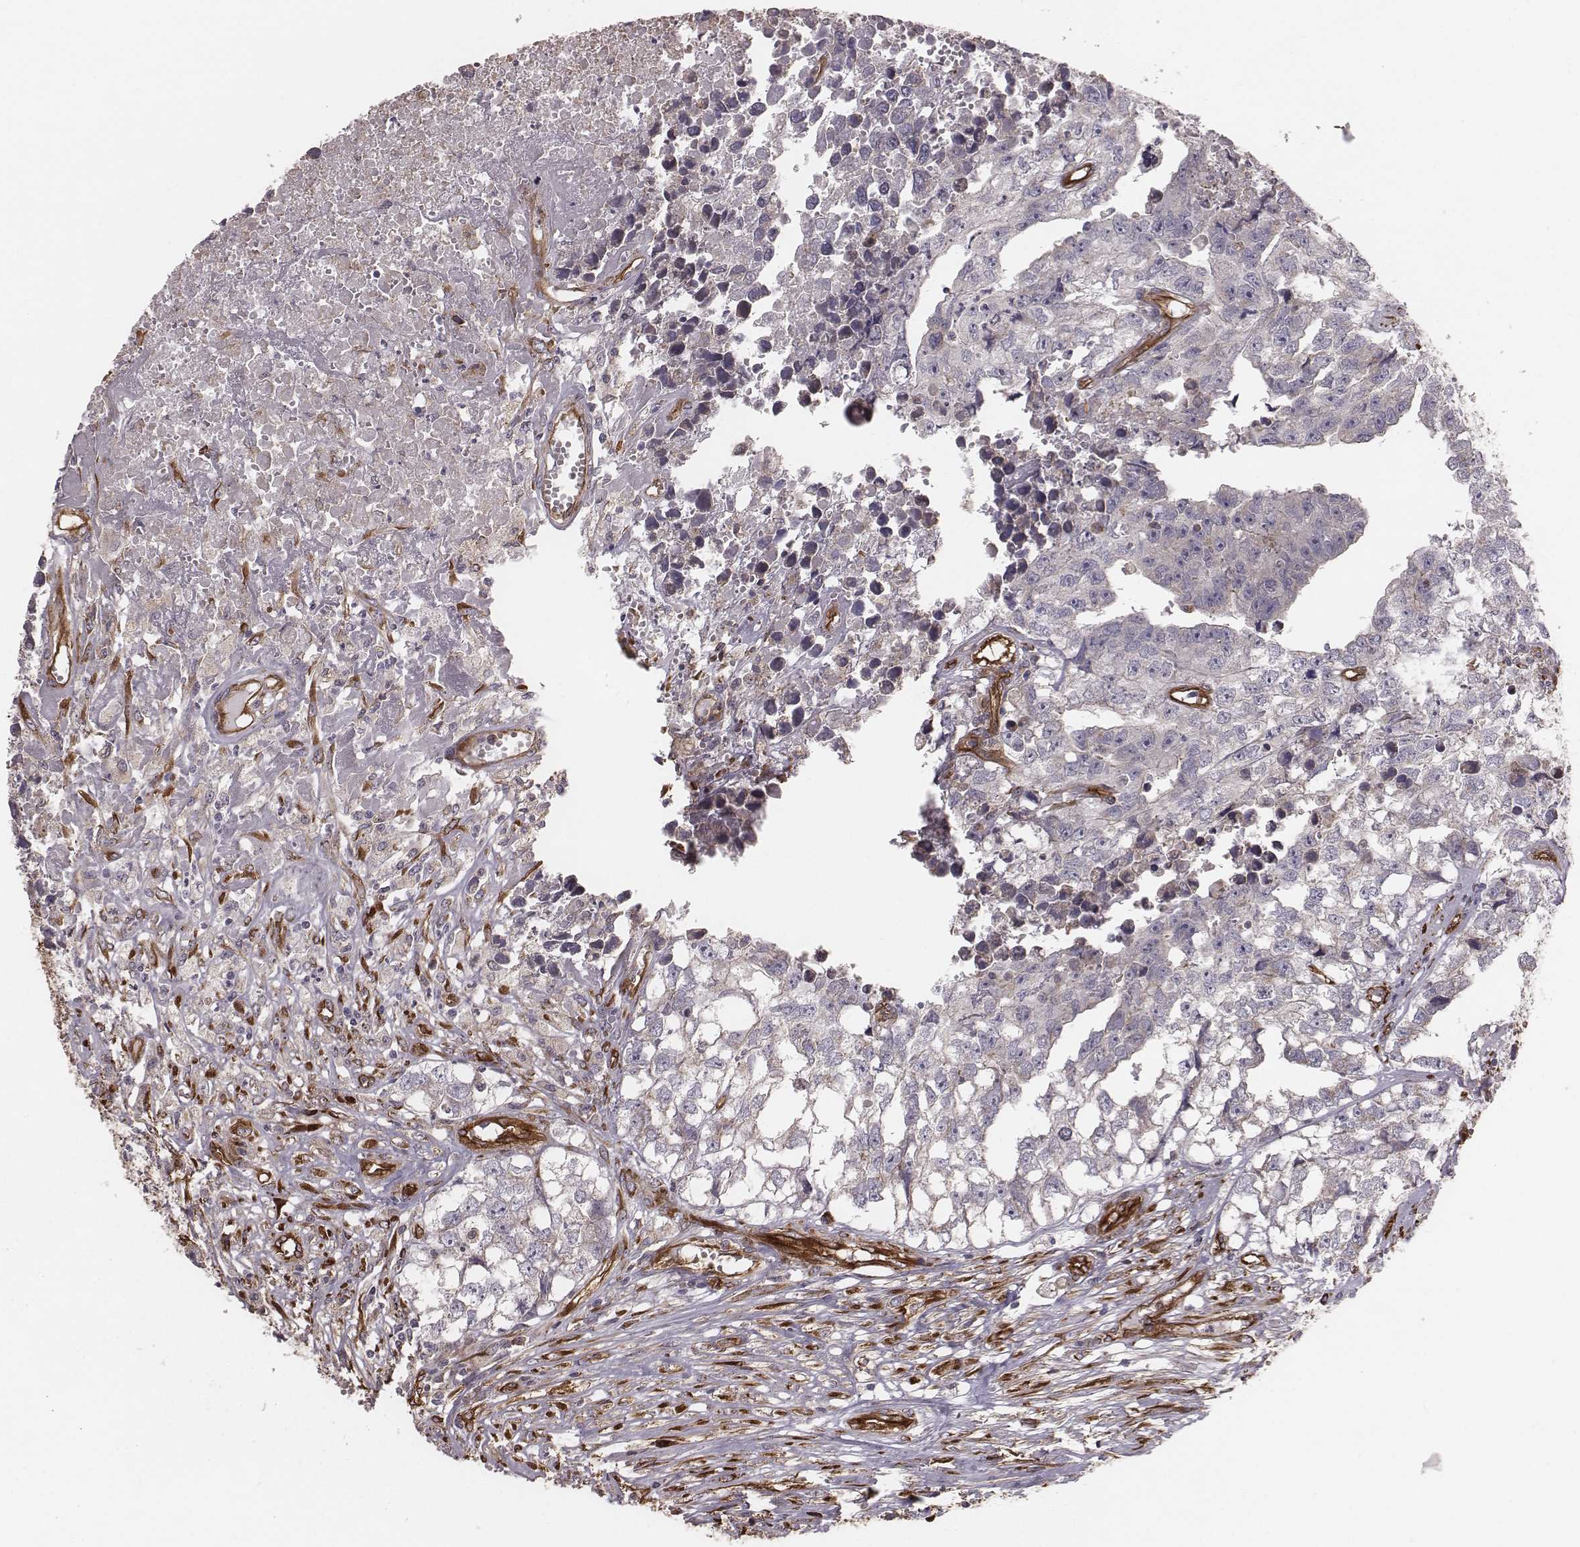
{"staining": {"intensity": "negative", "quantity": "none", "location": "none"}, "tissue": "testis cancer", "cell_type": "Tumor cells", "image_type": "cancer", "snomed": [{"axis": "morphology", "description": "Carcinoma, Embryonal, NOS"}, {"axis": "morphology", "description": "Teratoma, malignant, NOS"}, {"axis": "topography", "description": "Testis"}], "caption": "Testis cancer (embryonal carcinoma) was stained to show a protein in brown. There is no significant expression in tumor cells.", "gene": "PALMD", "patient": {"sex": "male", "age": 44}}